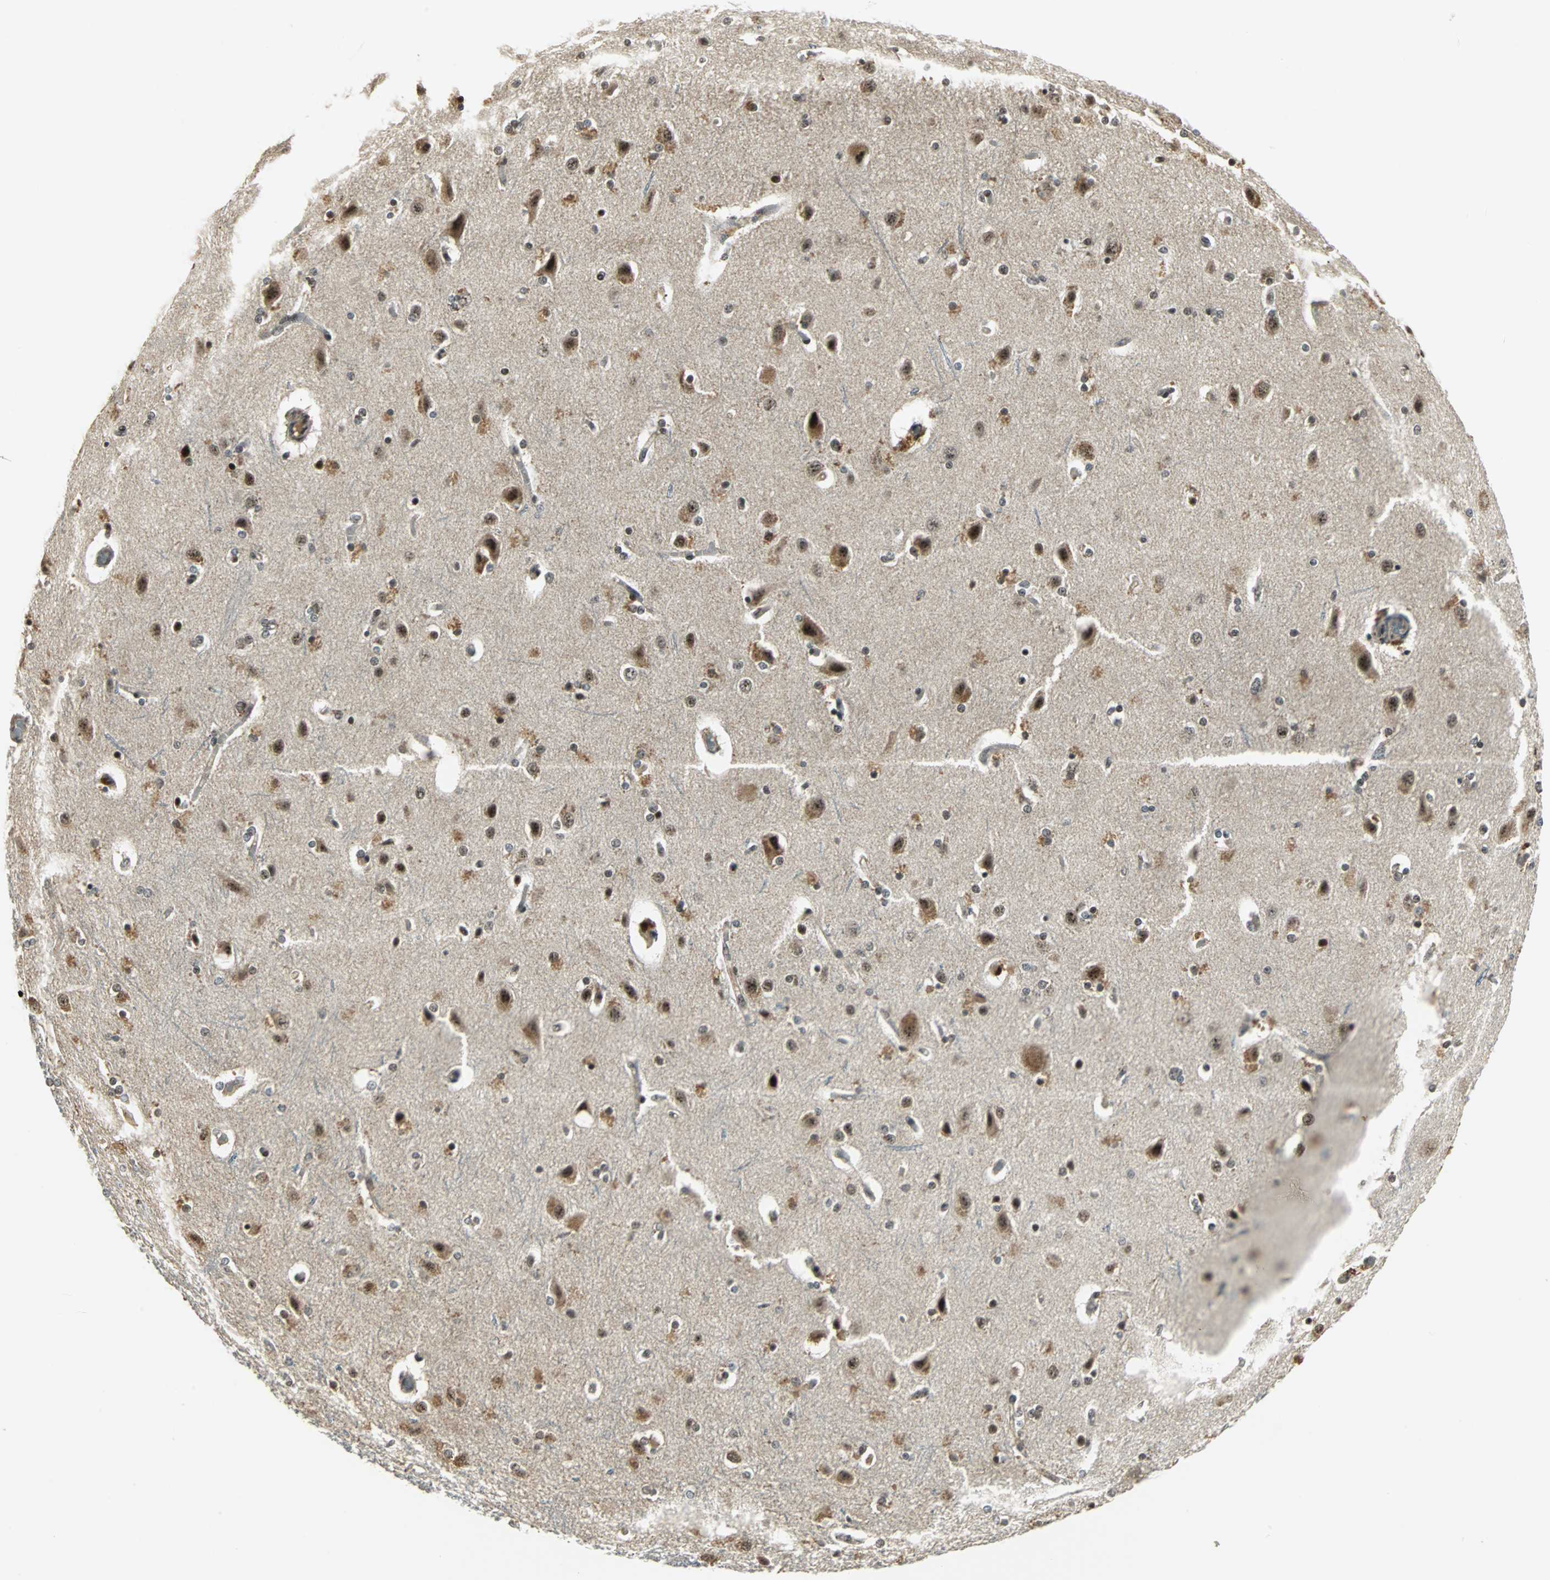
{"staining": {"intensity": "negative", "quantity": "none", "location": "none"}, "tissue": "cerebral cortex", "cell_type": "Endothelial cells", "image_type": "normal", "snomed": [{"axis": "morphology", "description": "Normal tissue, NOS"}, {"axis": "topography", "description": "Cerebral cortex"}], "caption": "Human cerebral cortex stained for a protein using IHC reveals no expression in endothelial cells.", "gene": "MED4", "patient": {"sex": "female", "age": 54}}